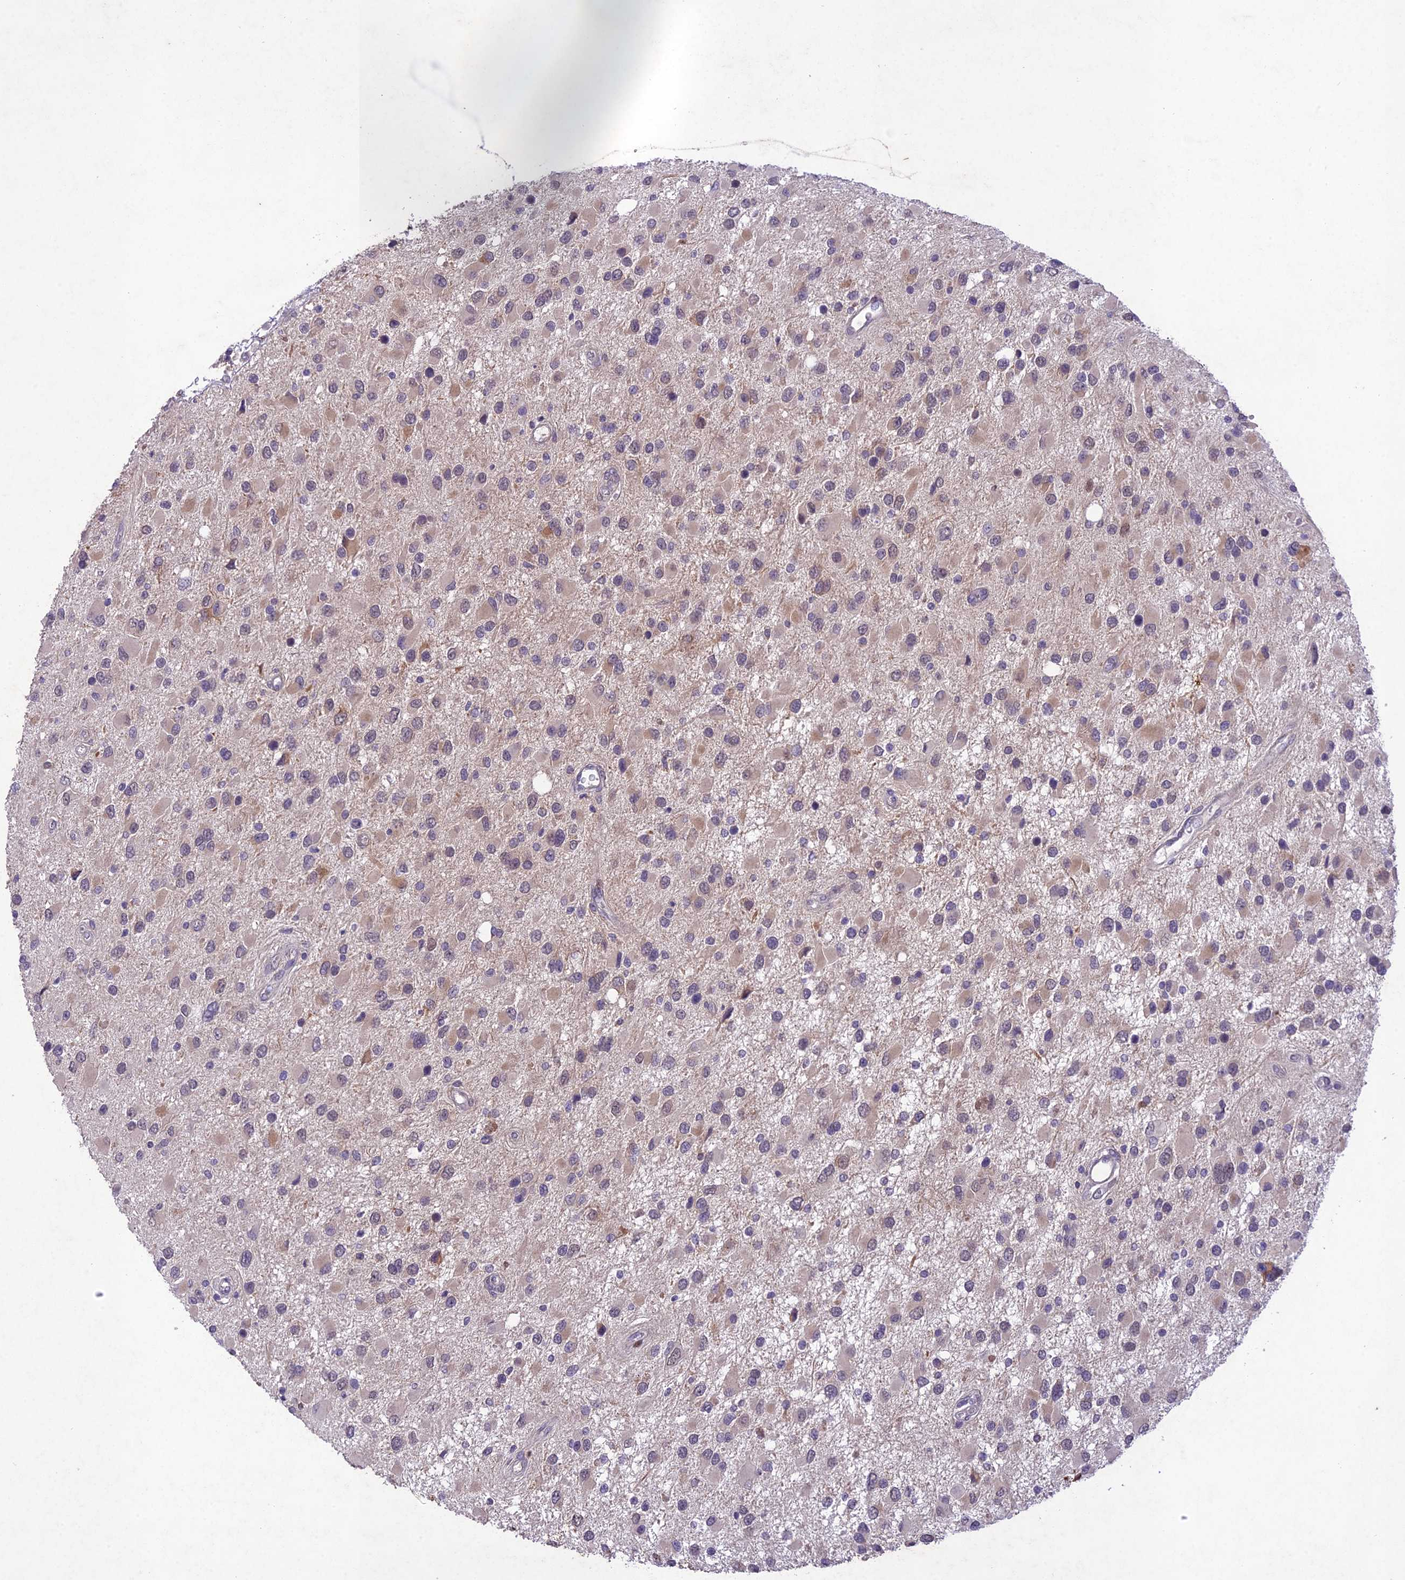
{"staining": {"intensity": "weak", "quantity": "25%-75%", "location": "cytoplasmic/membranous"}, "tissue": "glioma", "cell_type": "Tumor cells", "image_type": "cancer", "snomed": [{"axis": "morphology", "description": "Glioma, malignant, High grade"}, {"axis": "topography", "description": "Brain"}], "caption": "Weak cytoplasmic/membranous positivity is present in about 25%-75% of tumor cells in glioma.", "gene": "ANKRD52", "patient": {"sex": "male", "age": 53}}